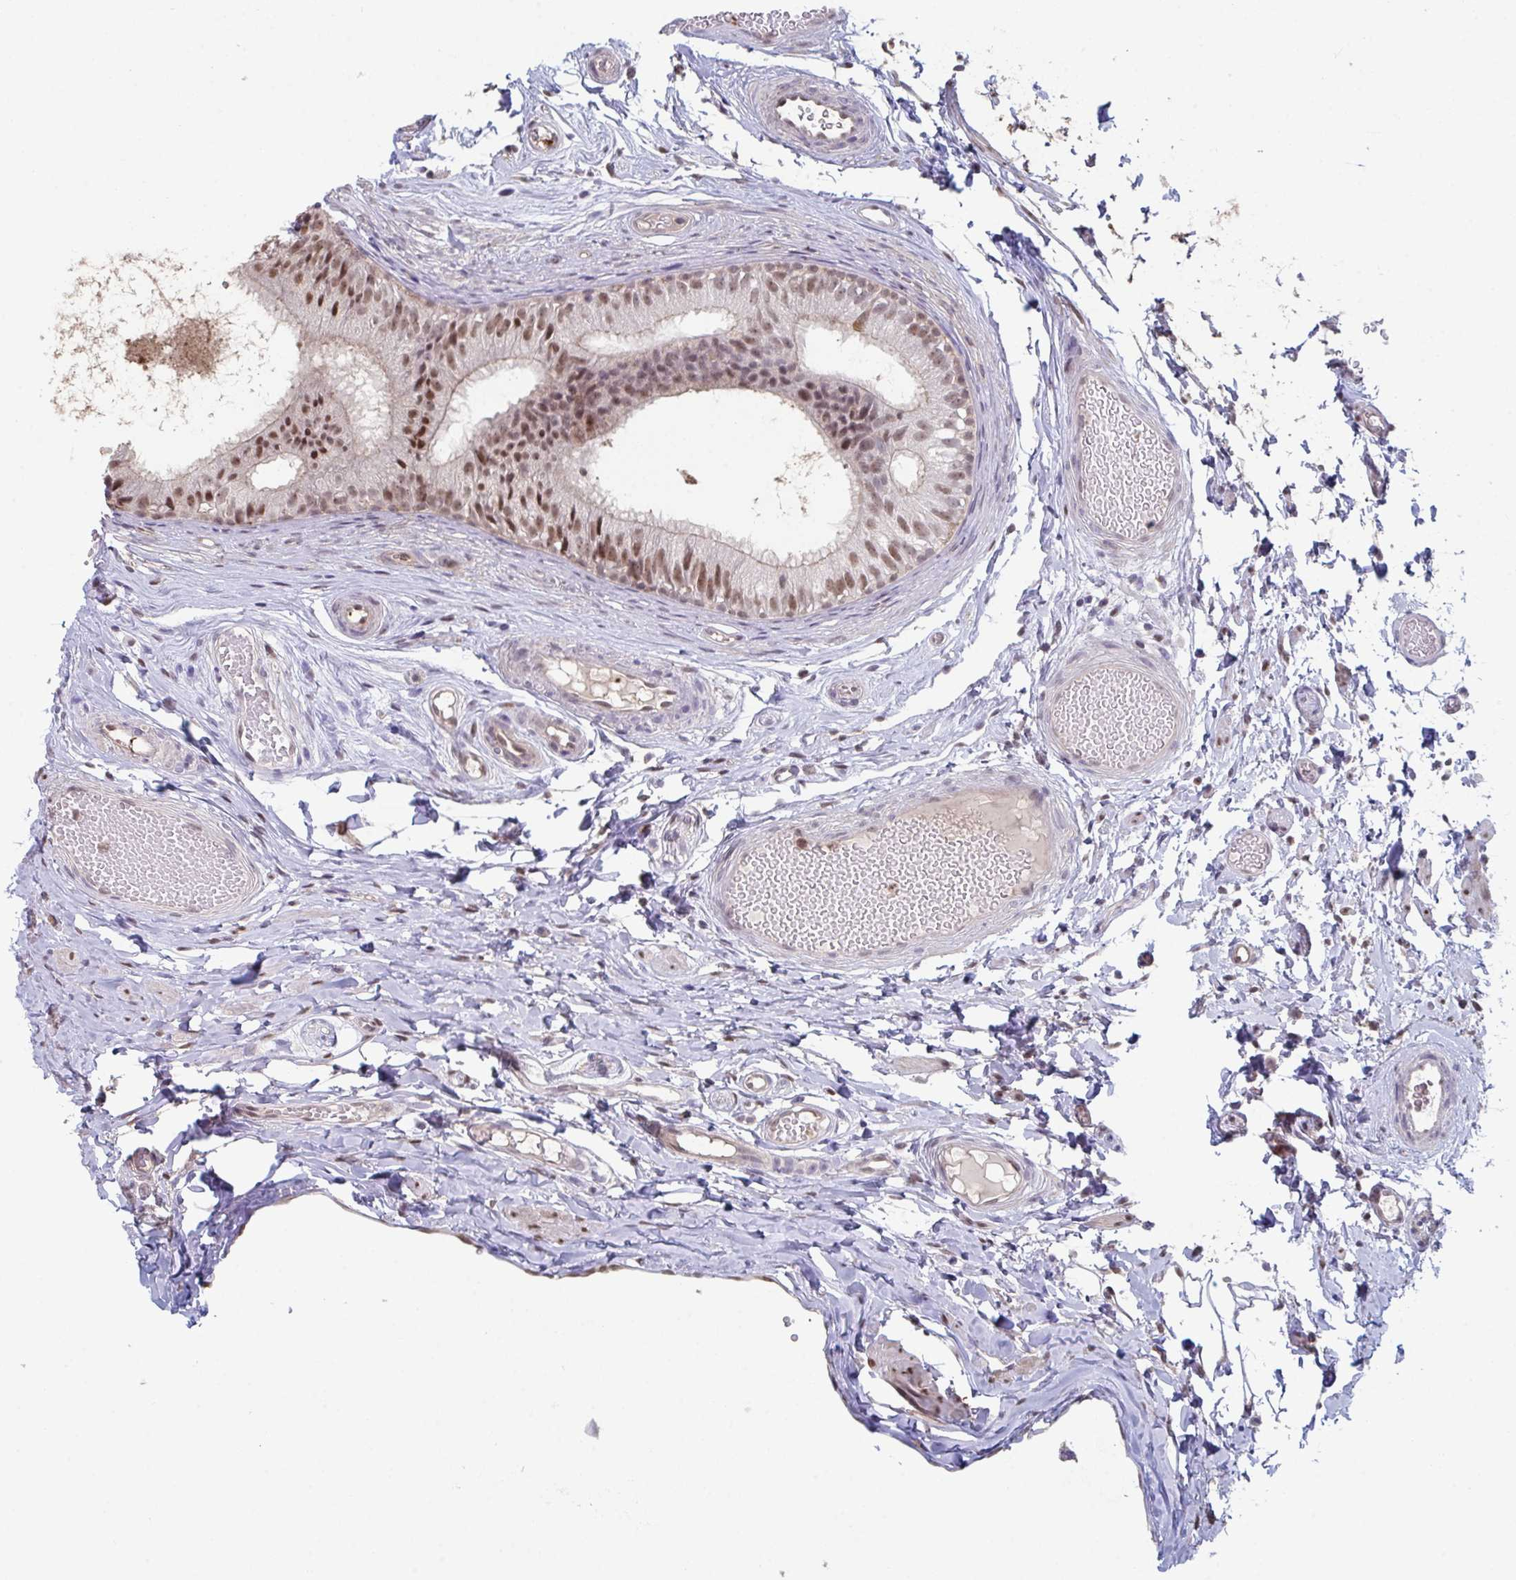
{"staining": {"intensity": "moderate", "quantity": ">75%", "location": "nuclear"}, "tissue": "epididymis", "cell_type": "Glandular cells", "image_type": "normal", "snomed": [{"axis": "morphology", "description": "Normal tissue, NOS"}, {"axis": "morphology", "description": "Seminoma, NOS"}, {"axis": "topography", "description": "Testis"}, {"axis": "topography", "description": "Epididymis"}], "caption": "The image reveals immunohistochemical staining of benign epididymis. There is moderate nuclear positivity is present in about >75% of glandular cells. (DAB IHC with brightfield microscopy, high magnification).", "gene": "ACD", "patient": {"sex": "male", "age": 34}}